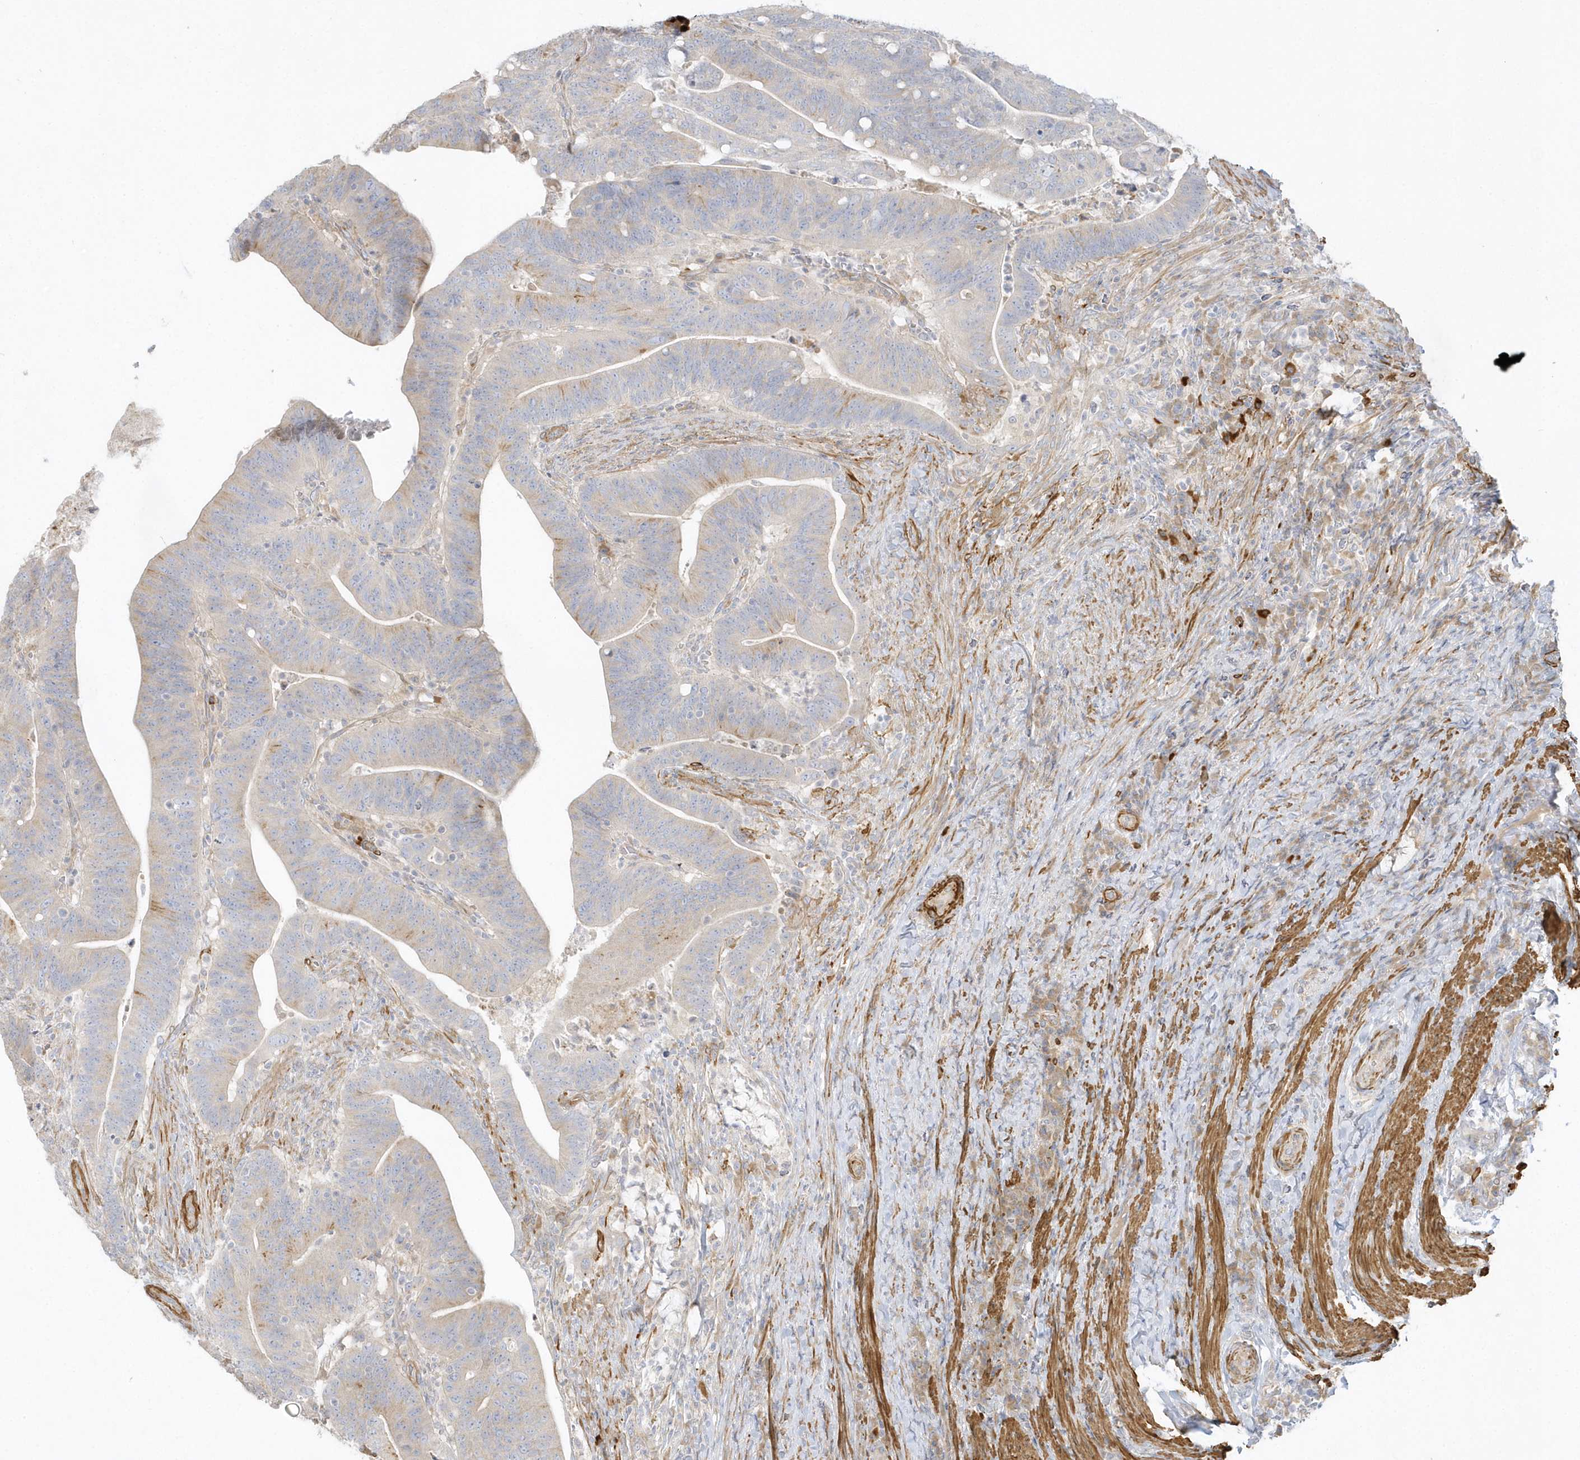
{"staining": {"intensity": "moderate", "quantity": "<25%", "location": "cytoplasmic/membranous"}, "tissue": "colorectal cancer", "cell_type": "Tumor cells", "image_type": "cancer", "snomed": [{"axis": "morphology", "description": "Adenocarcinoma, NOS"}, {"axis": "topography", "description": "Colon"}], "caption": "Tumor cells demonstrate moderate cytoplasmic/membranous expression in approximately <25% of cells in adenocarcinoma (colorectal). Nuclei are stained in blue.", "gene": "THADA", "patient": {"sex": "female", "age": 66}}